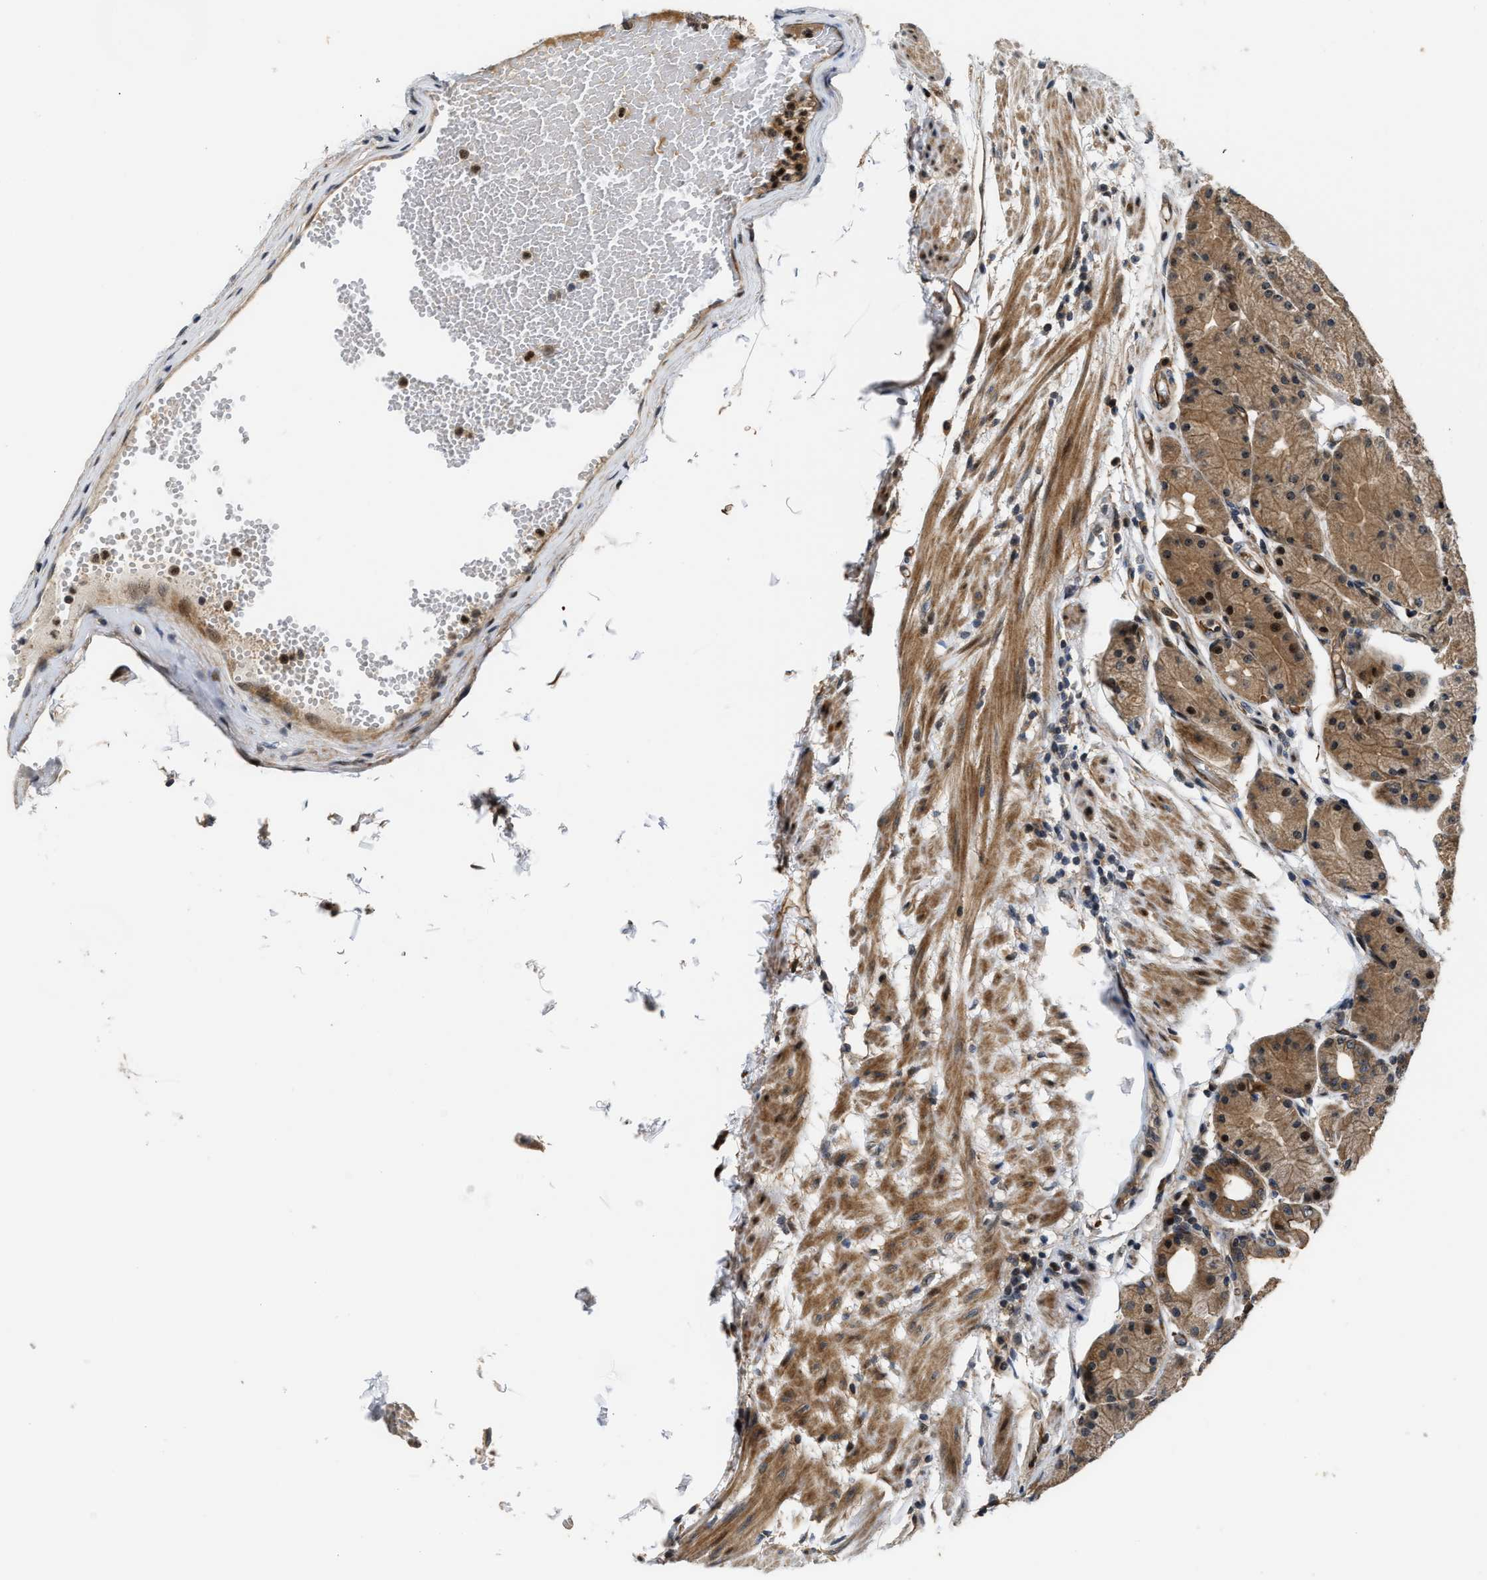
{"staining": {"intensity": "moderate", "quantity": ">75%", "location": "cytoplasmic/membranous,nuclear"}, "tissue": "stomach", "cell_type": "Glandular cells", "image_type": "normal", "snomed": [{"axis": "morphology", "description": "Normal tissue, NOS"}, {"axis": "topography", "description": "Stomach, upper"}], "caption": "Immunohistochemical staining of benign human stomach reveals >75% levels of moderate cytoplasmic/membranous,nuclear protein staining in about >75% of glandular cells. The protein is shown in brown color, while the nuclei are stained blue.", "gene": "ALDH3A2", "patient": {"sex": "male", "age": 72}}